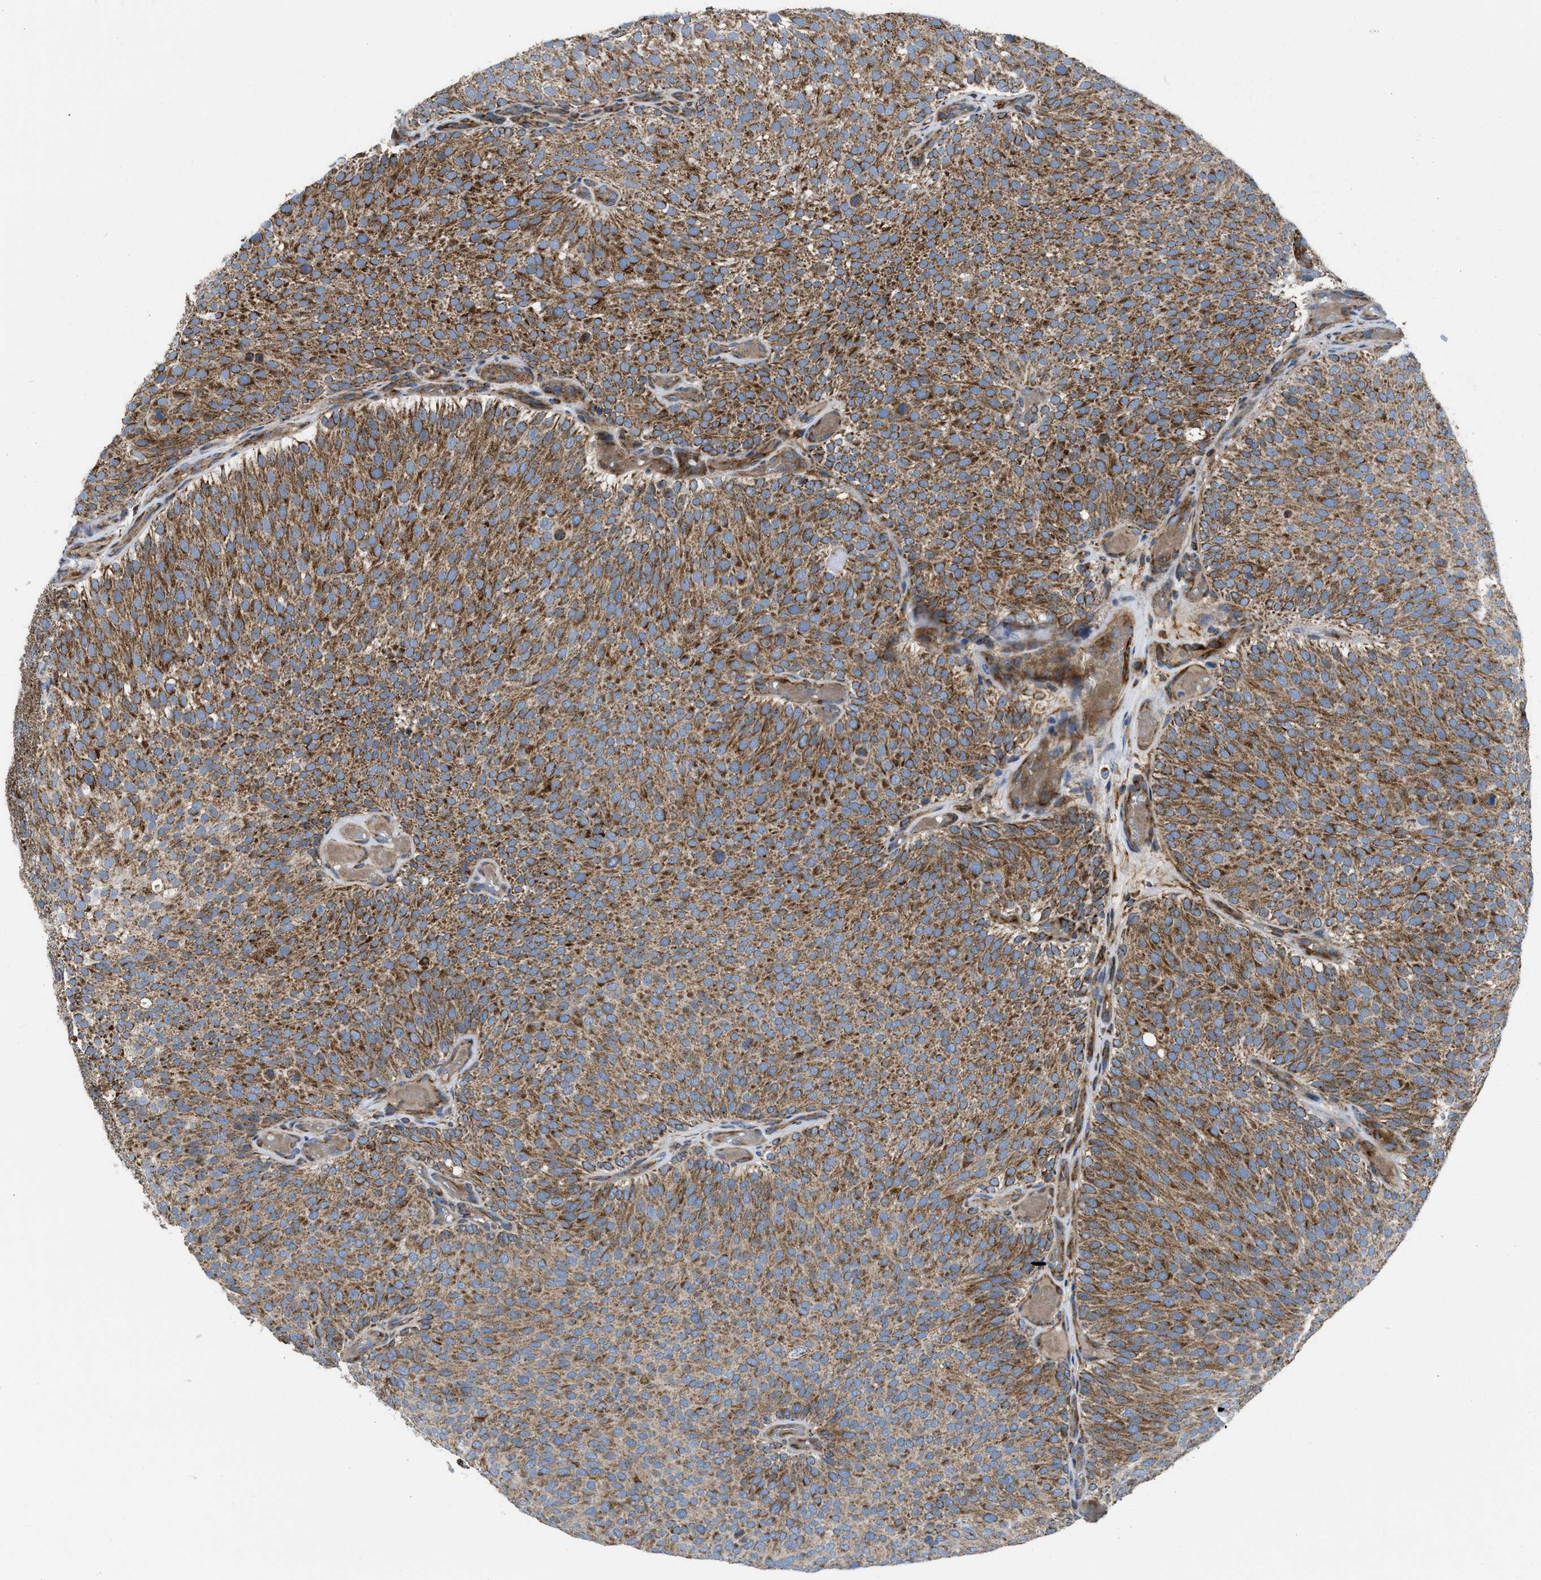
{"staining": {"intensity": "strong", "quantity": ">75%", "location": "cytoplasmic/membranous"}, "tissue": "urothelial cancer", "cell_type": "Tumor cells", "image_type": "cancer", "snomed": [{"axis": "morphology", "description": "Urothelial carcinoma, Low grade"}, {"axis": "topography", "description": "Urinary bladder"}], "caption": "A brown stain shows strong cytoplasmic/membranous positivity of a protein in low-grade urothelial carcinoma tumor cells.", "gene": "SLC10A3", "patient": {"sex": "male", "age": 78}}